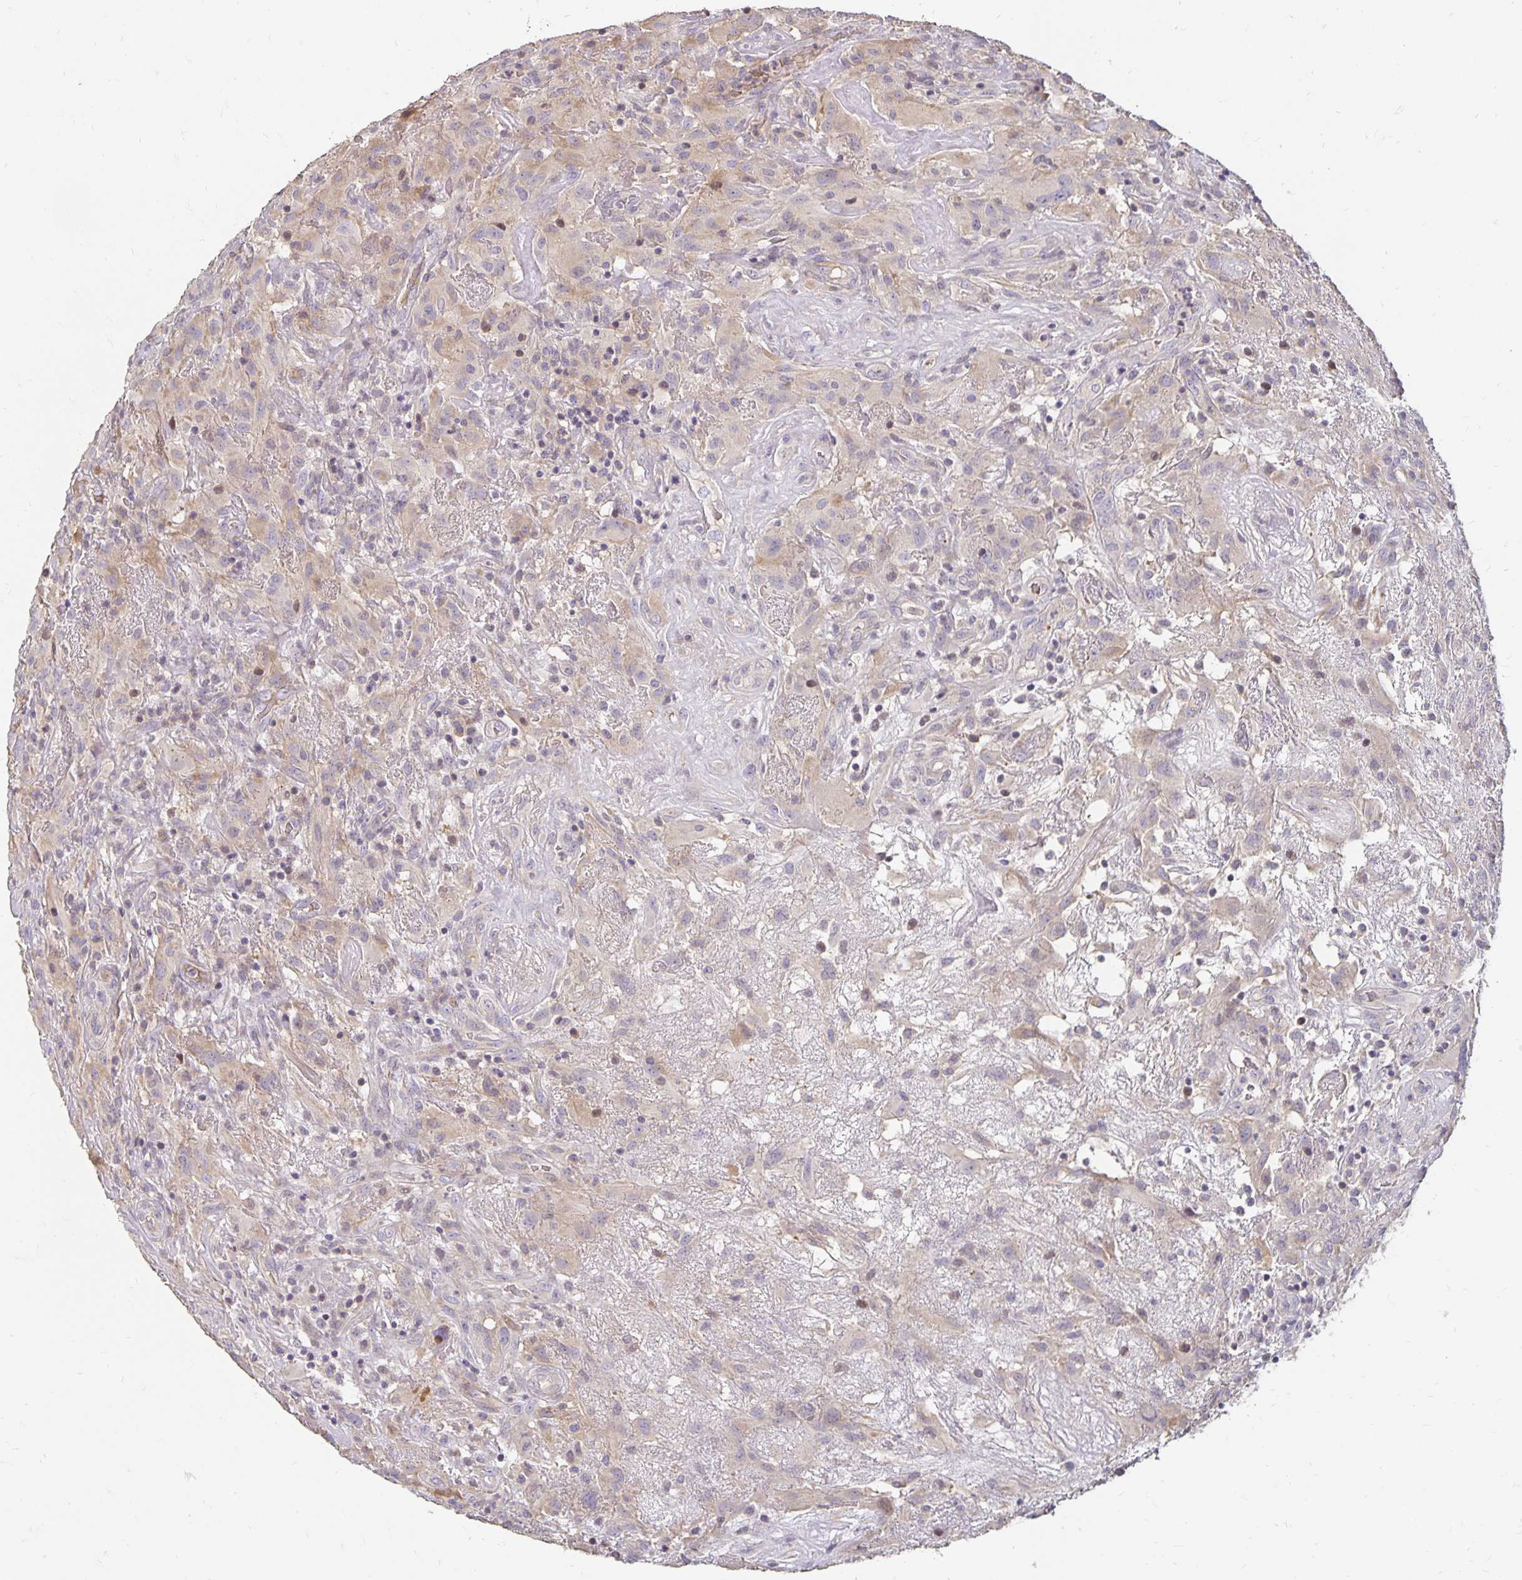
{"staining": {"intensity": "negative", "quantity": "none", "location": "none"}, "tissue": "glioma", "cell_type": "Tumor cells", "image_type": "cancer", "snomed": [{"axis": "morphology", "description": "Glioma, malignant, High grade"}, {"axis": "topography", "description": "Brain"}], "caption": "There is no significant positivity in tumor cells of glioma. The staining is performed using DAB (3,3'-diaminobenzidine) brown chromogen with nuclei counter-stained in using hematoxylin.", "gene": "CST6", "patient": {"sex": "male", "age": 46}}